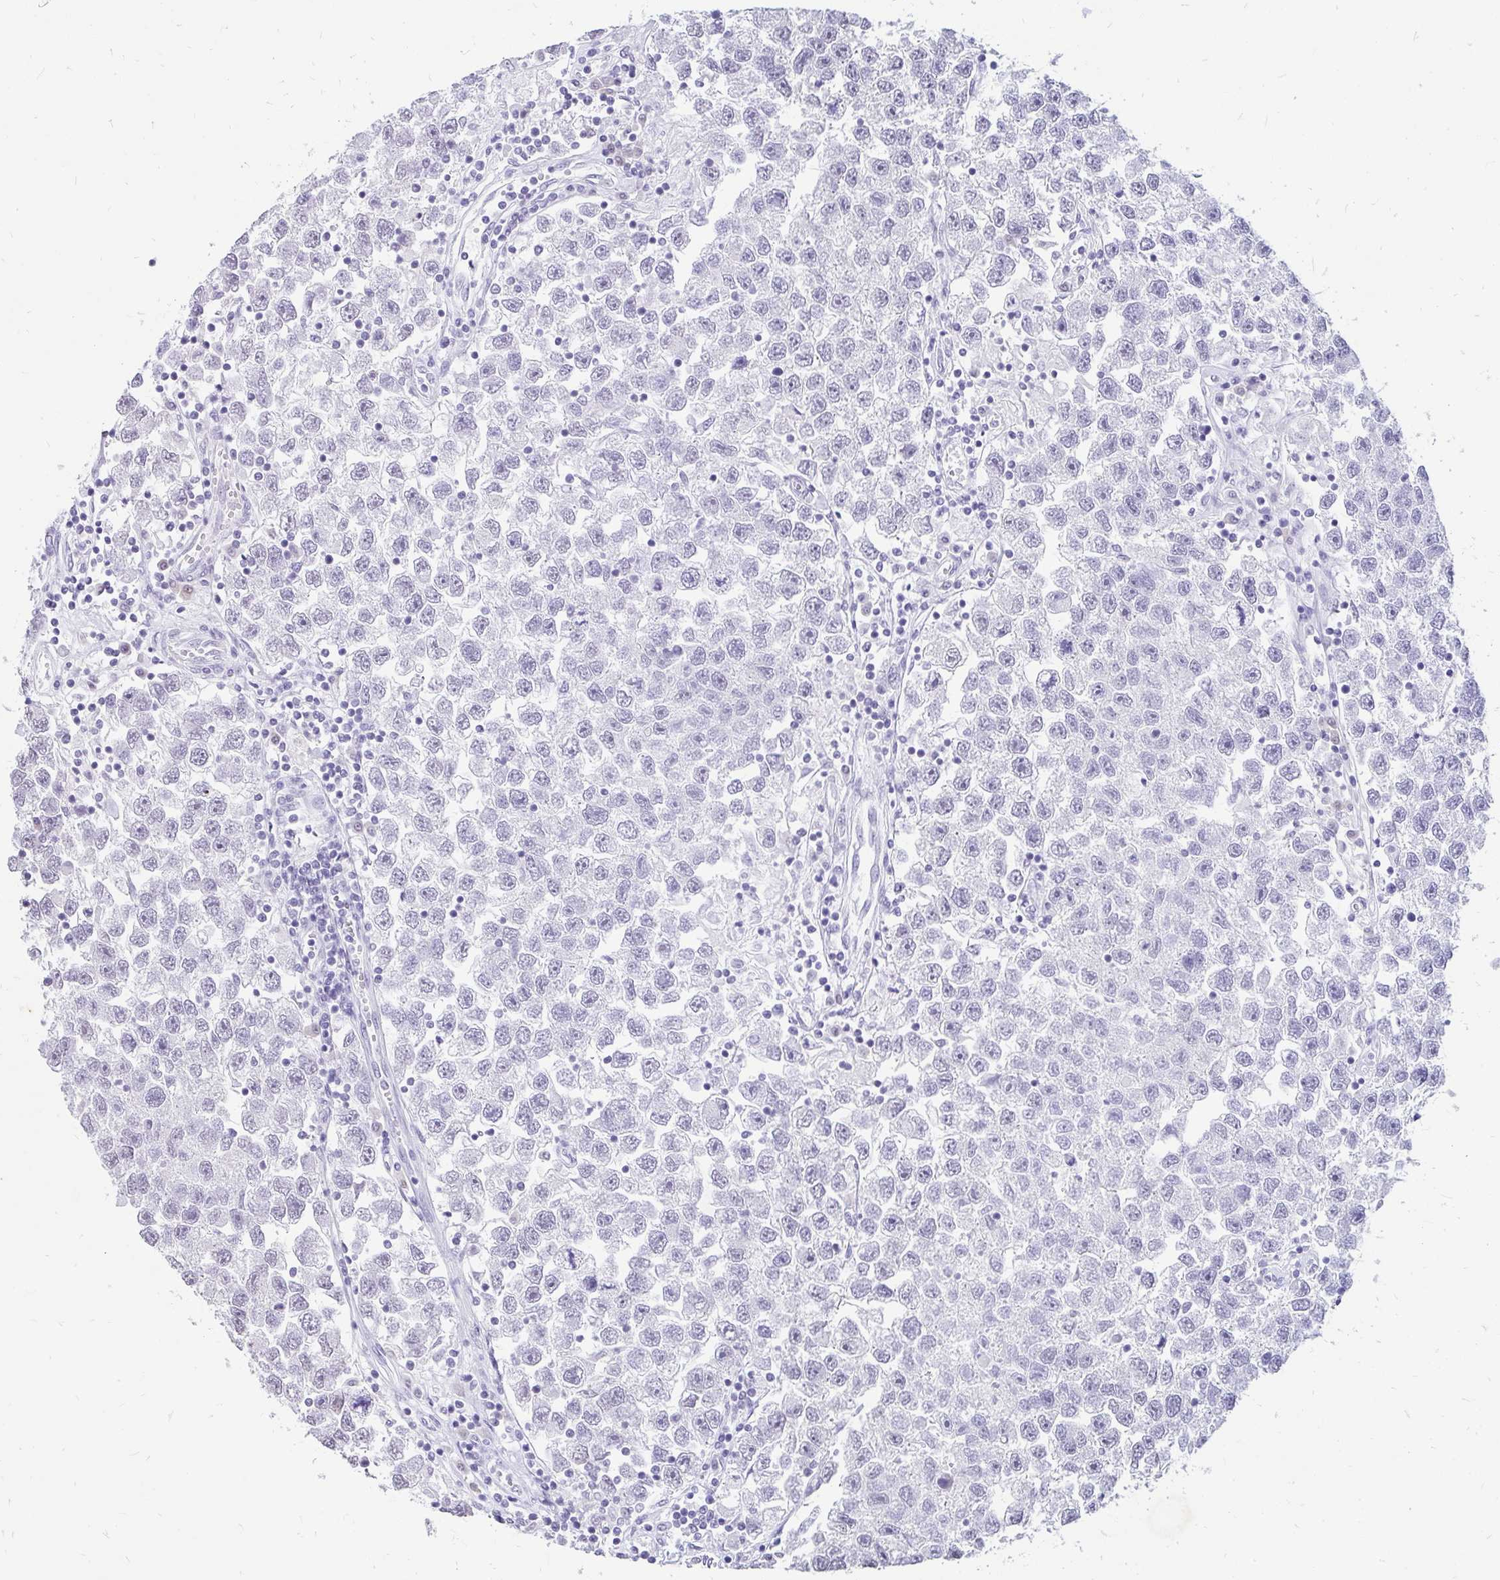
{"staining": {"intensity": "negative", "quantity": "none", "location": "none"}, "tissue": "testis cancer", "cell_type": "Tumor cells", "image_type": "cancer", "snomed": [{"axis": "morphology", "description": "Seminoma, NOS"}, {"axis": "topography", "description": "Testis"}], "caption": "Photomicrograph shows no protein expression in tumor cells of testis cancer (seminoma) tissue. Nuclei are stained in blue.", "gene": "EML5", "patient": {"sex": "male", "age": 26}}